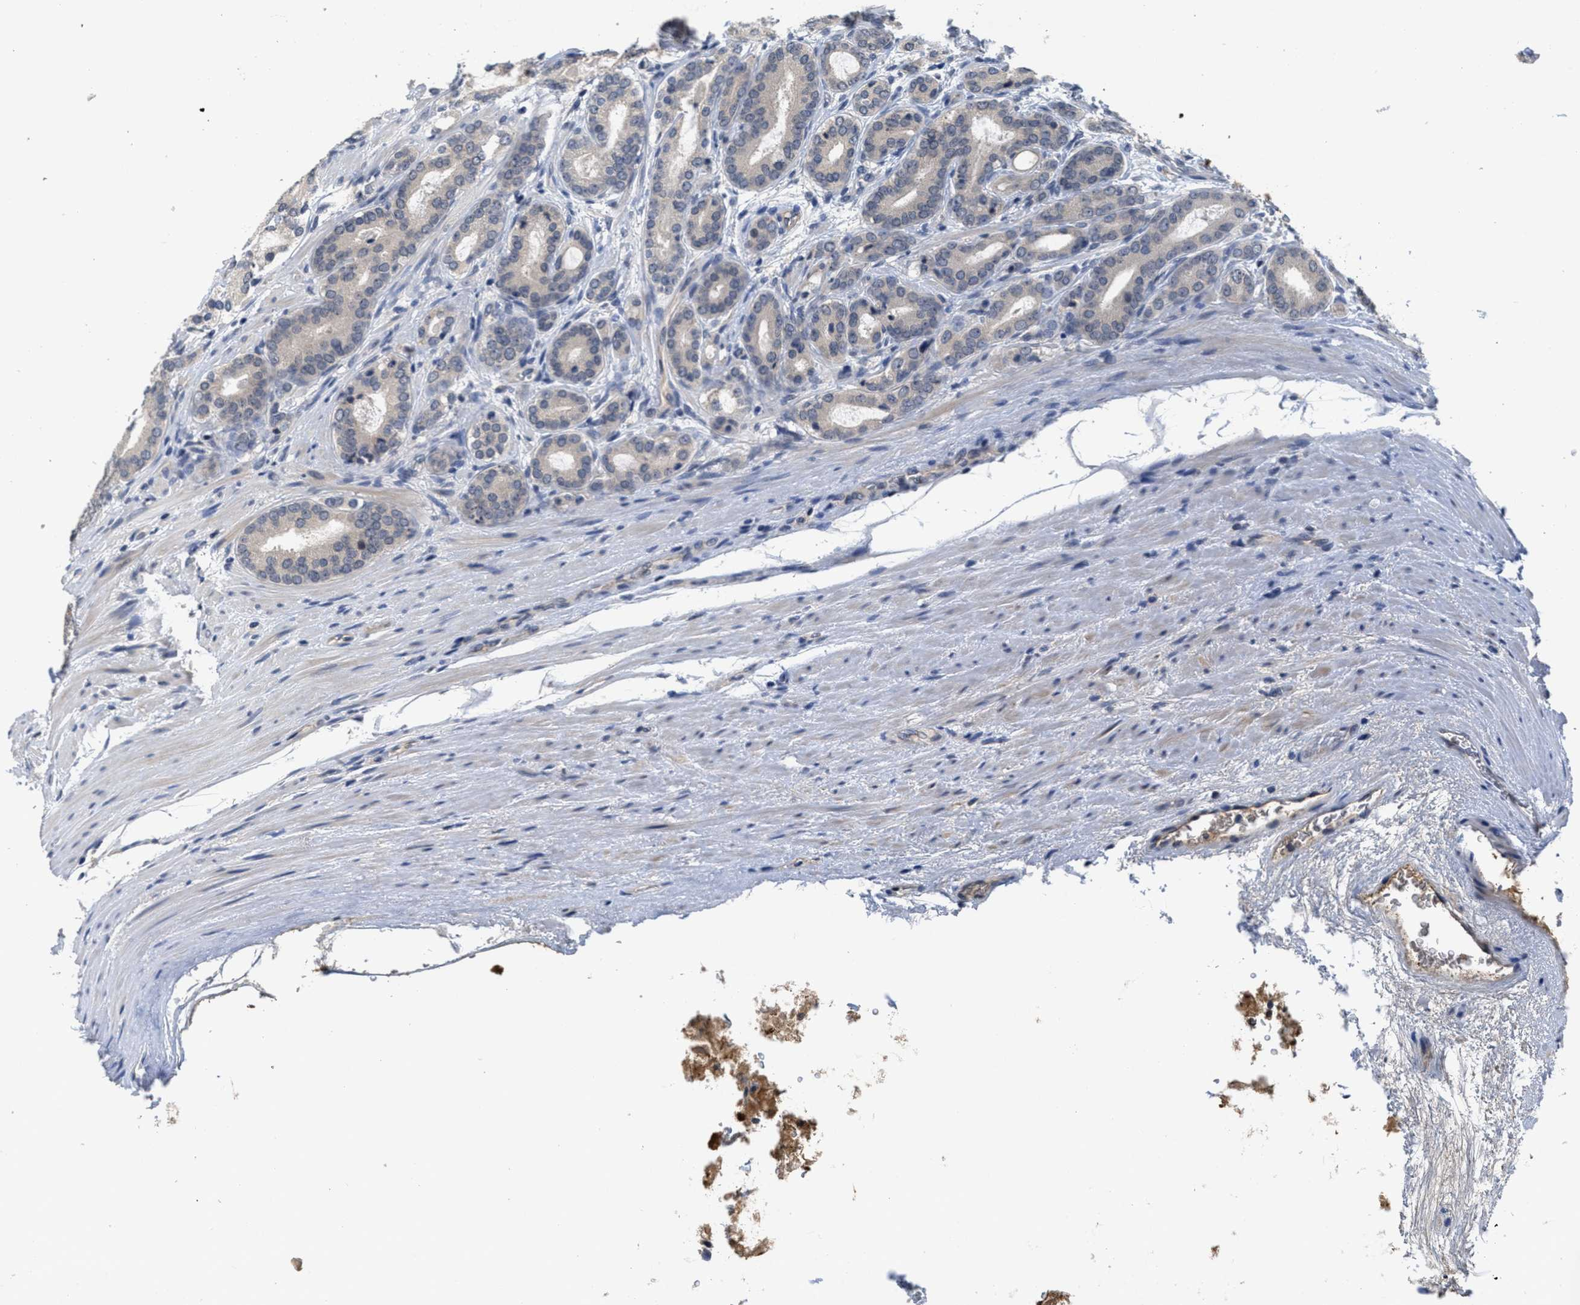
{"staining": {"intensity": "weak", "quantity": "<25%", "location": "cytoplasmic/membranous"}, "tissue": "prostate cancer", "cell_type": "Tumor cells", "image_type": "cancer", "snomed": [{"axis": "morphology", "description": "Adenocarcinoma, High grade"}, {"axis": "topography", "description": "Prostate"}], "caption": "Immunohistochemistry of human adenocarcinoma (high-grade) (prostate) demonstrates no positivity in tumor cells. The staining was performed using DAB (3,3'-diaminobenzidine) to visualize the protein expression in brown, while the nuclei were stained in blue with hematoxylin (Magnification: 20x).", "gene": "ANGPT1", "patient": {"sex": "male", "age": 60}}